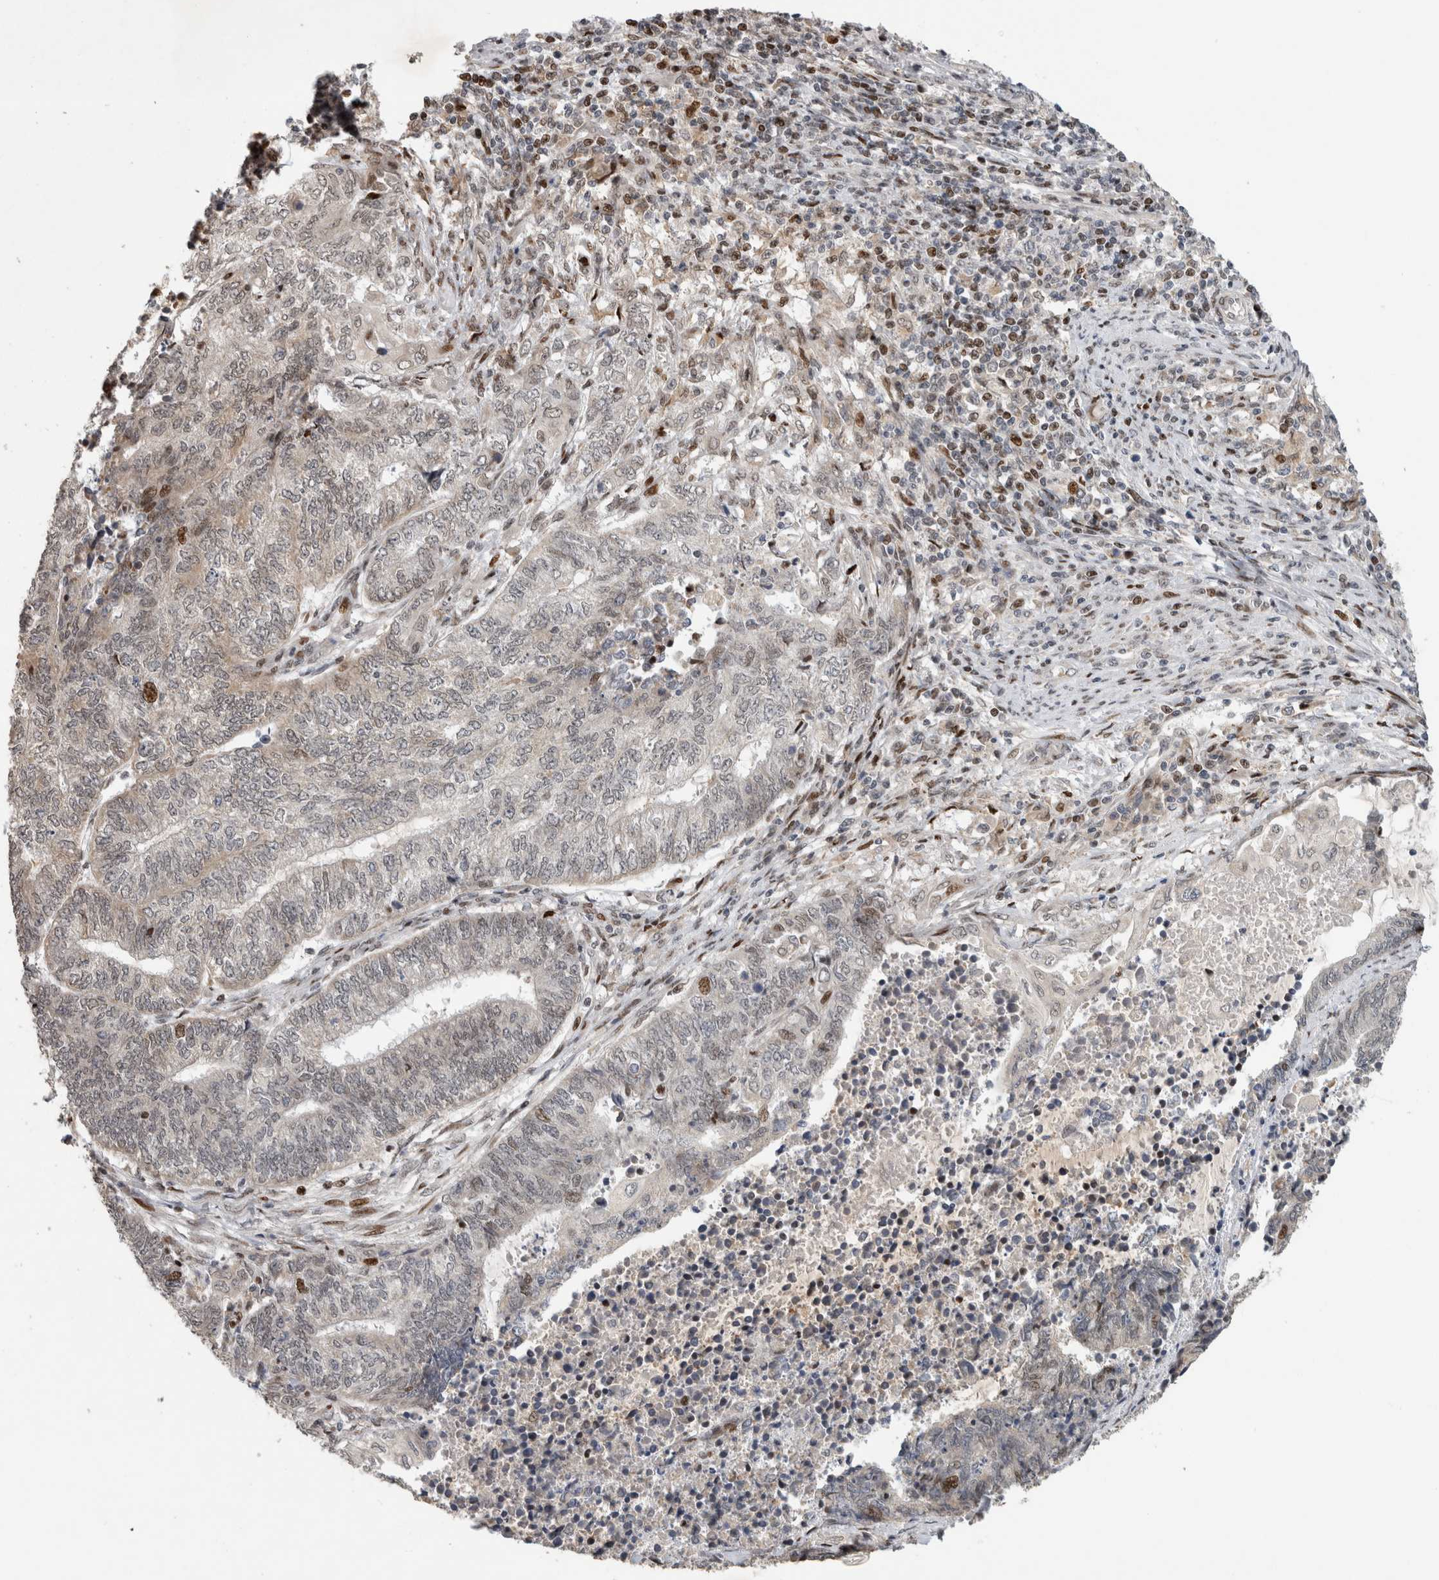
{"staining": {"intensity": "negative", "quantity": "none", "location": "none"}, "tissue": "endometrial cancer", "cell_type": "Tumor cells", "image_type": "cancer", "snomed": [{"axis": "morphology", "description": "Adenocarcinoma, NOS"}, {"axis": "topography", "description": "Uterus"}, {"axis": "topography", "description": "Endometrium"}], "caption": "IHC image of endometrial adenocarcinoma stained for a protein (brown), which exhibits no expression in tumor cells.", "gene": "C8orf58", "patient": {"sex": "female", "age": 70}}